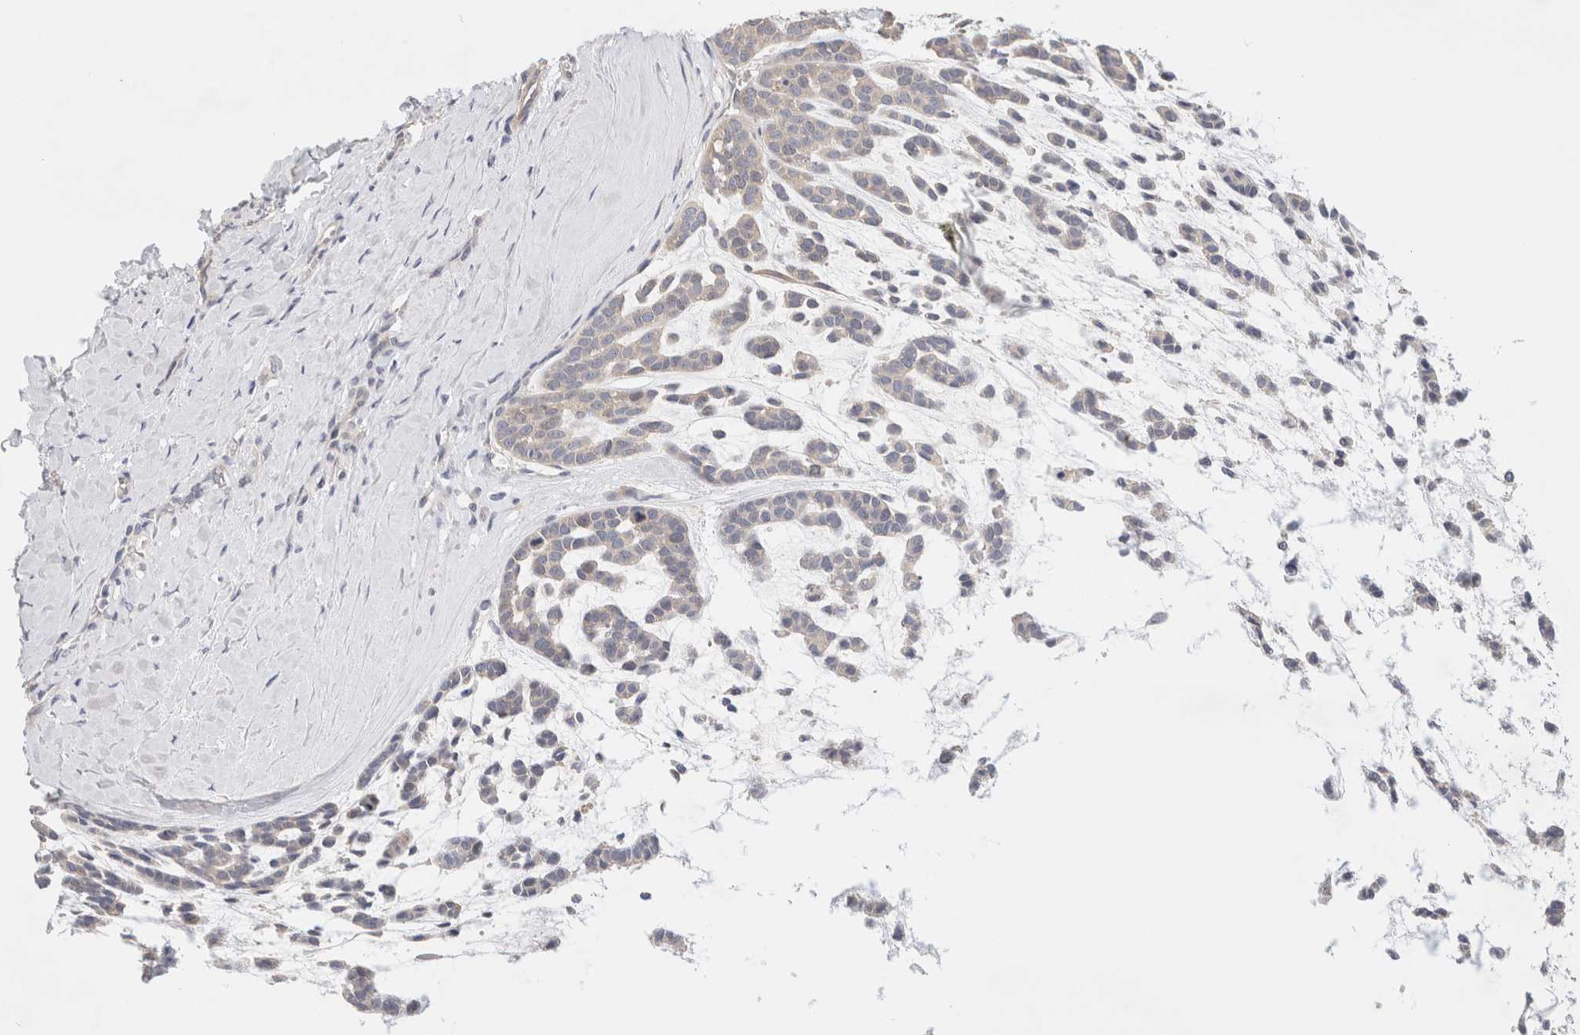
{"staining": {"intensity": "weak", "quantity": "25%-75%", "location": "cytoplasmic/membranous"}, "tissue": "head and neck cancer", "cell_type": "Tumor cells", "image_type": "cancer", "snomed": [{"axis": "morphology", "description": "Adenocarcinoma, NOS"}, {"axis": "morphology", "description": "Adenoma, NOS"}, {"axis": "topography", "description": "Head-Neck"}], "caption": "Immunohistochemistry of head and neck cancer reveals low levels of weak cytoplasmic/membranous positivity in approximately 25%-75% of tumor cells.", "gene": "SPRTN", "patient": {"sex": "female", "age": 55}}